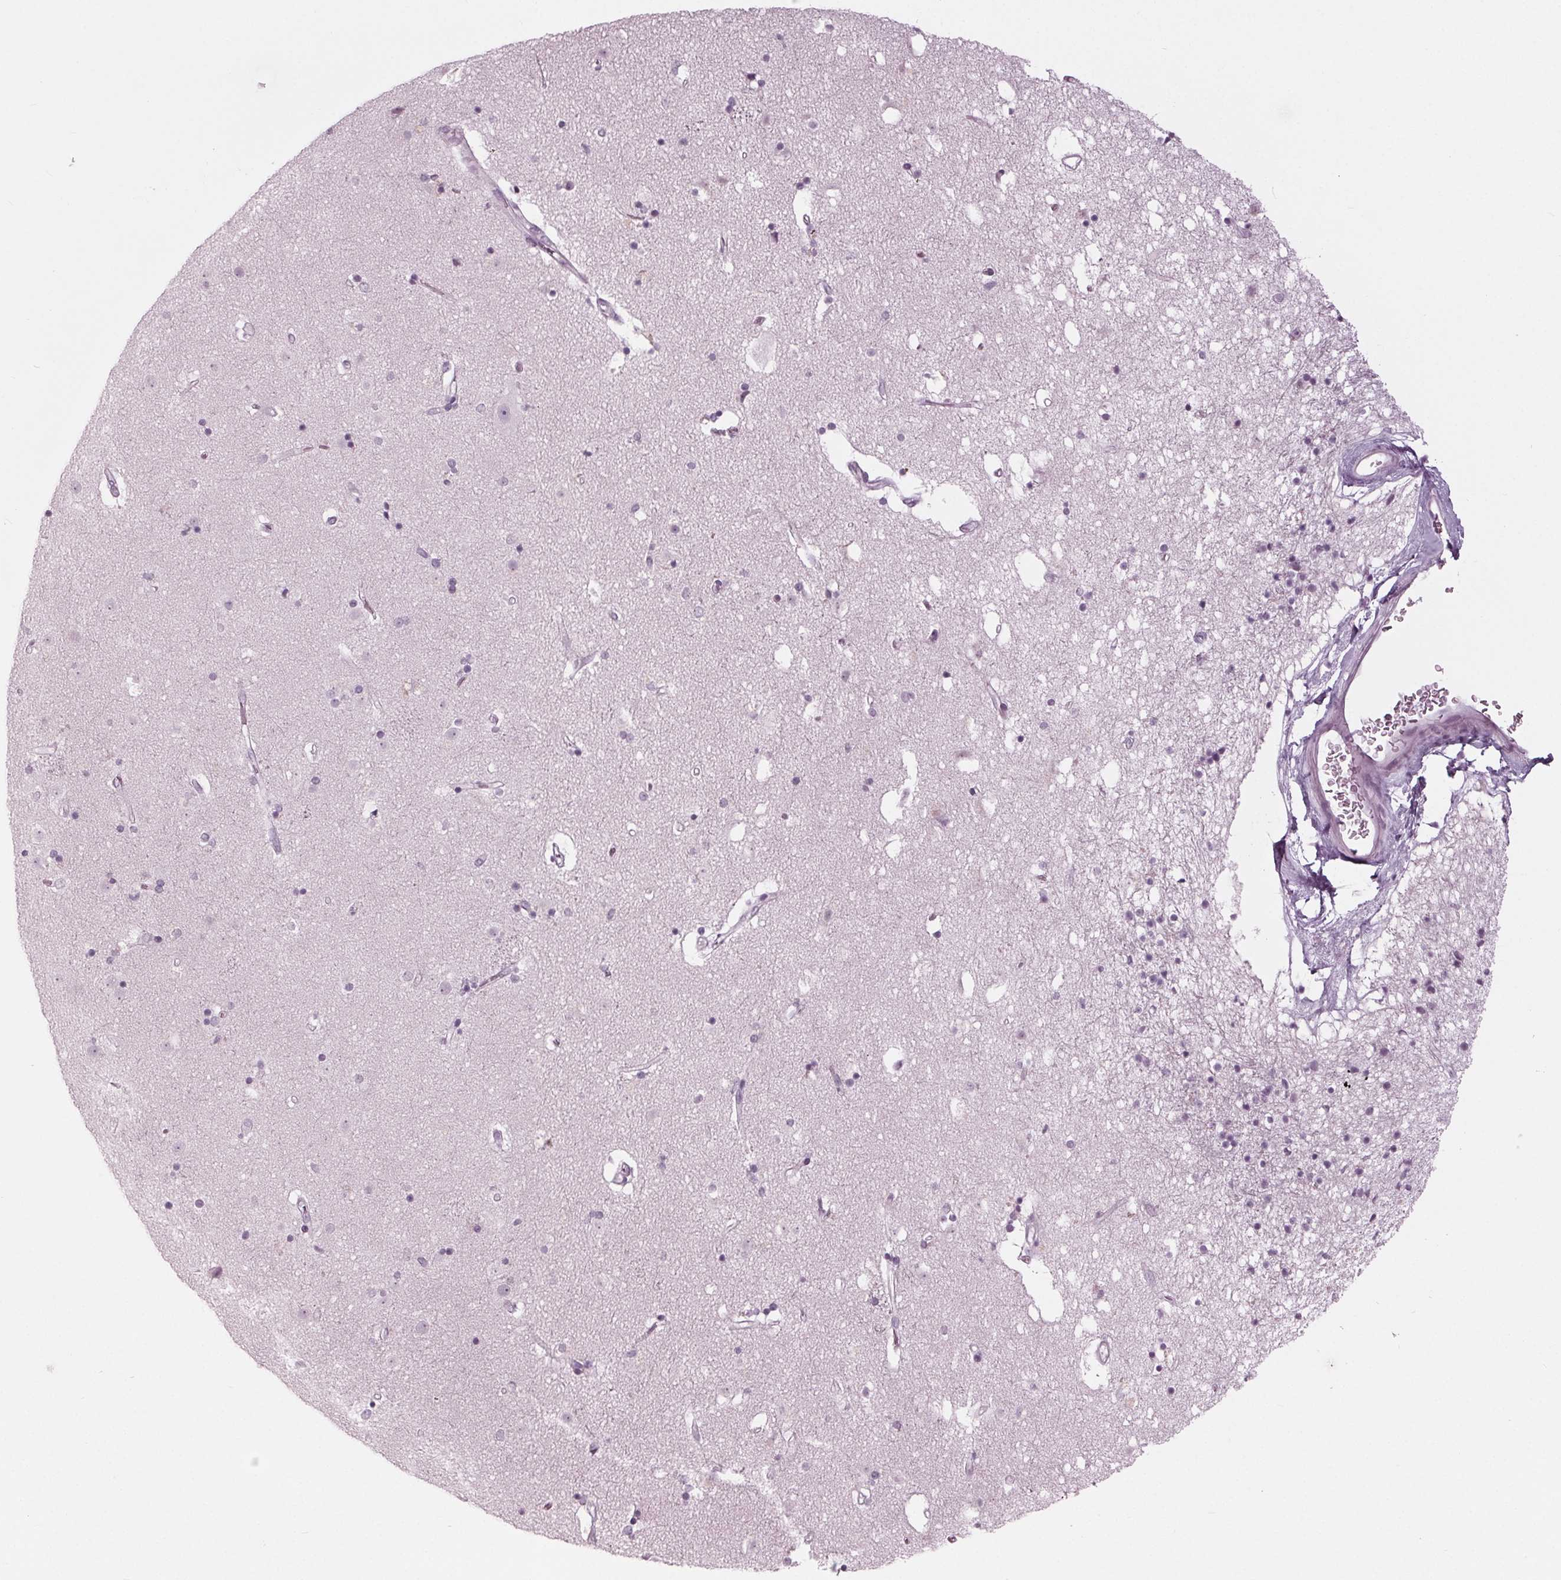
{"staining": {"intensity": "negative", "quantity": "none", "location": "none"}, "tissue": "caudate", "cell_type": "Glial cells", "image_type": "normal", "snomed": [{"axis": "morphology", "description": "Normal tissue, NOS"}, {"axis": "topography", "description": "Lateral ventricle wall"}], "caption": "Immunohistochemistry (IHC) histopathology image of benign caudate: human caudate stained with DAB (3,3'-diaminobenzidine) displays no significant protein positivity in glial cells. Nuclei are stained in blue.", "gene": "KRT28", "patient": {"sex": "female", "age": 71}}